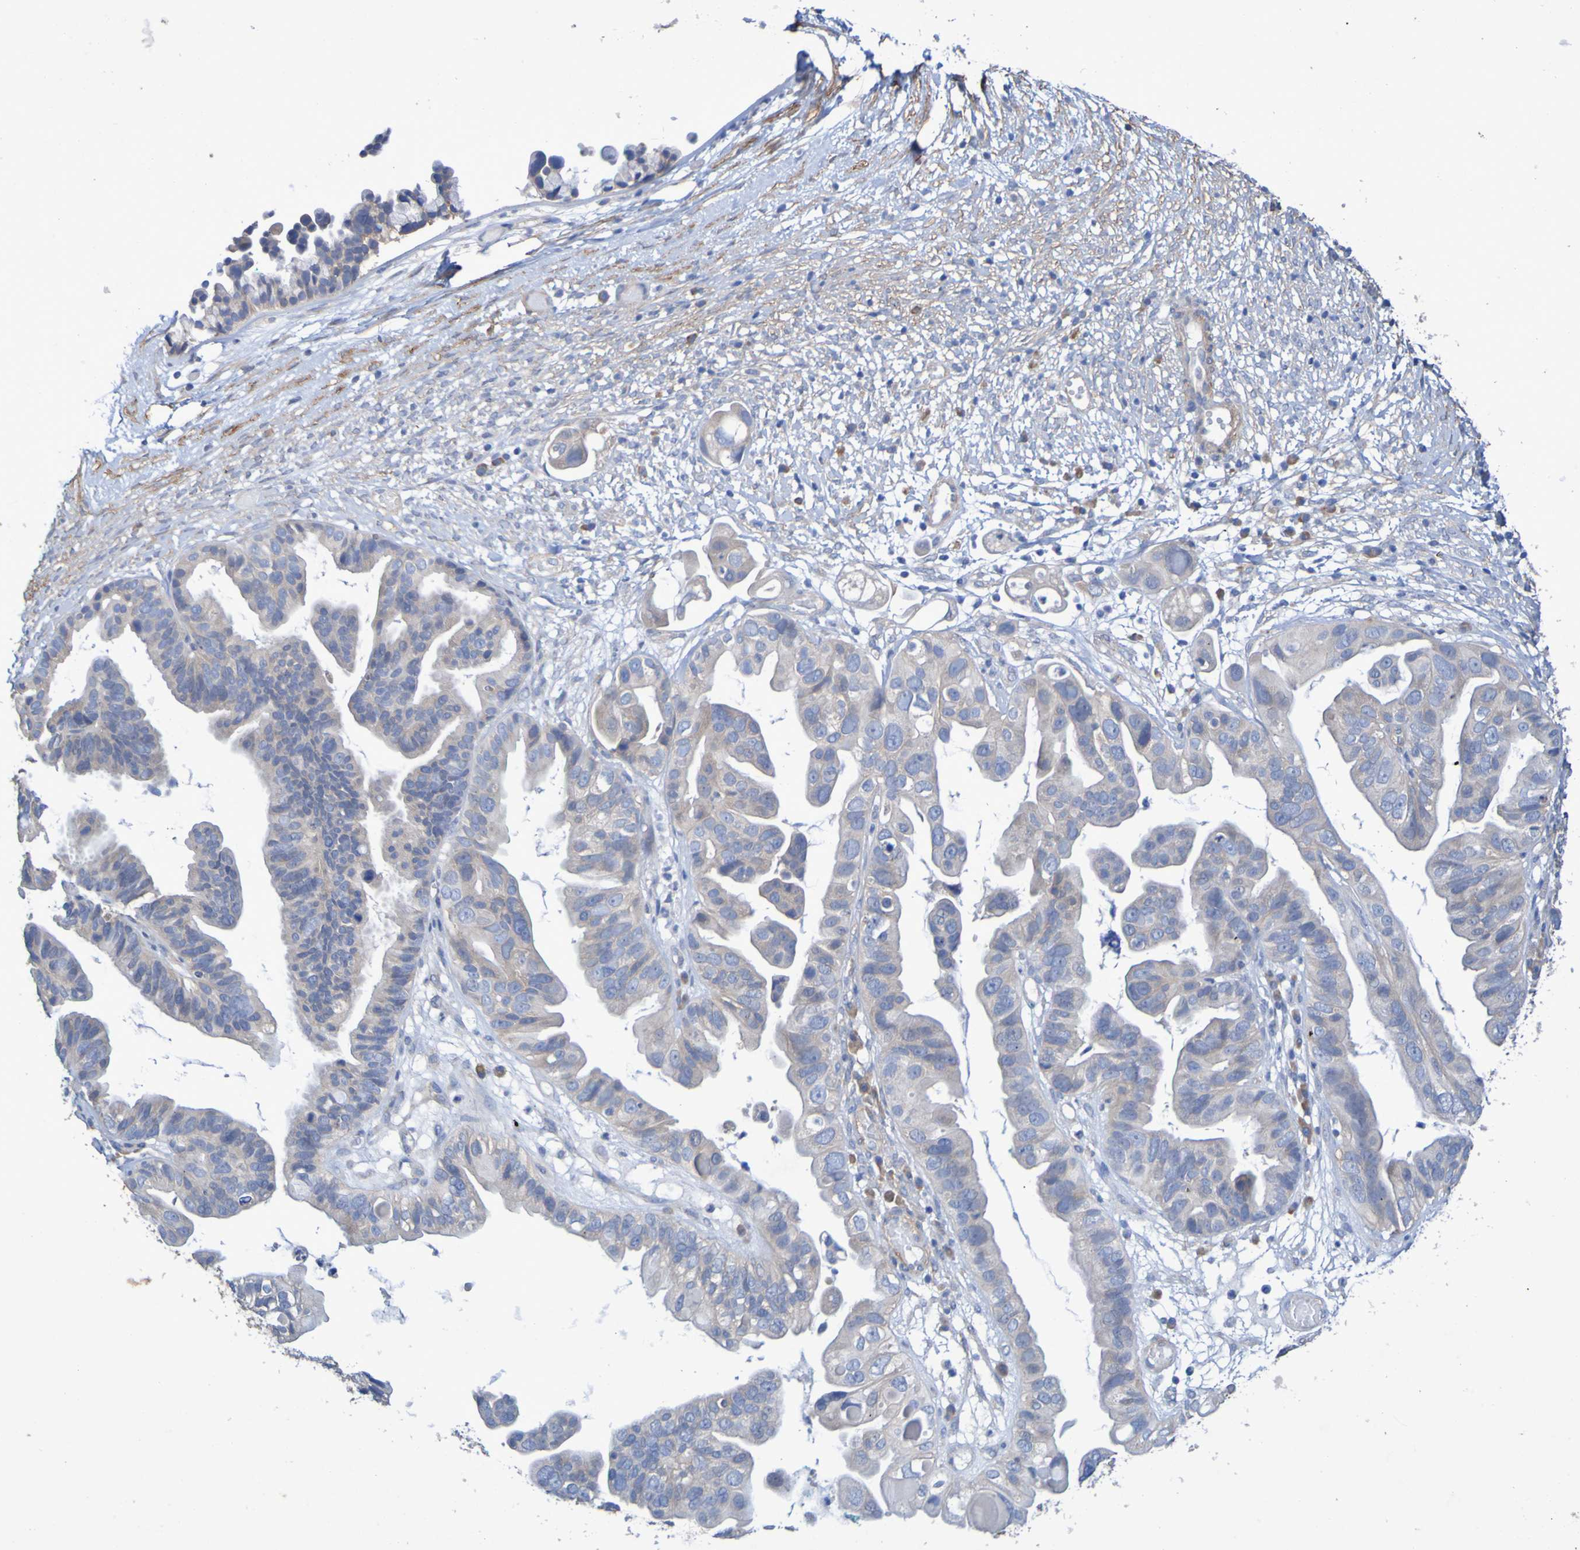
{"staining": {"intensity": "moderate", "quantity": ">75%", "location": "cytoplasmic/membranous"}, "tissue": "ovarian cancer", "cell_type": "Tumor cells", "image_type": "cancer", "snomed": [{"axis": "morphology", "description": "Cystadenocarcinoma, serous, NOS"}, {"axis": "topography", "description": "Ovary"}], "caption": "Approximately >75% of tumor cells in ovarian cancer (serous cystadenocarcinoma) reveal moderate cytoplasmic/membranous protein positivity as visualized by brown immunohistochemical staining.", "gene": "SRPRB", "patient": {"sex": "female", "age": 56}}